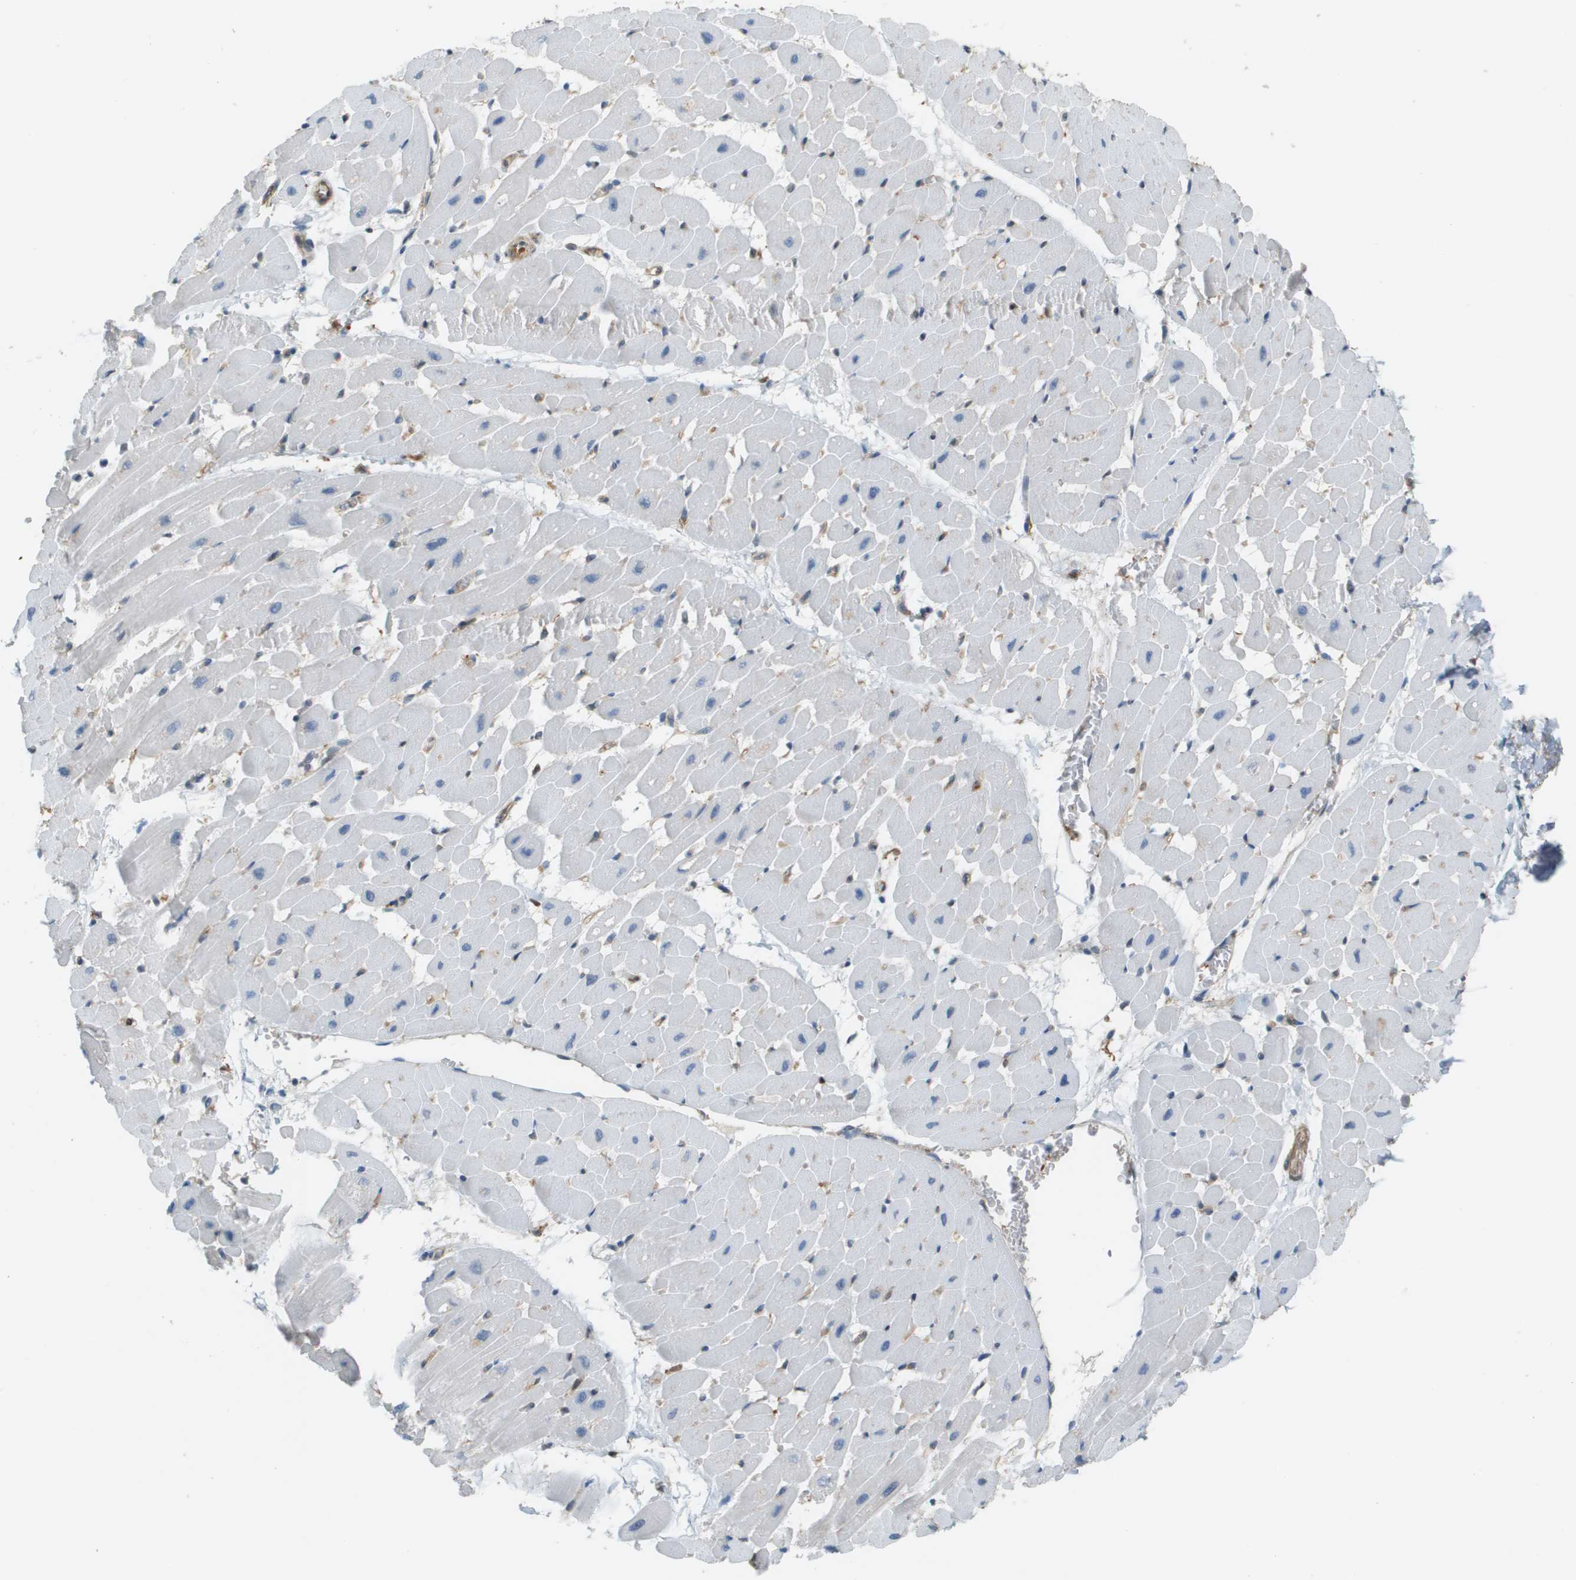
{"staining": {"intensity": "negative", "quantity": "none", "location": "none"}, "tissue": "heart muscle", "cell_type": "Cardiomyocytes", "image_type": "normal", "snomed": [{"axis": "morphology", "description": "Normal tissue, NOS"}, {"axis": "topography", "description": "Heart"}], "caption": "Immunohistochemistry of normal heart muscle exhibits no expression in cardiomyocytes.", "gene": "CORO1B", "patient": {"sex": "male", "age": 45}}